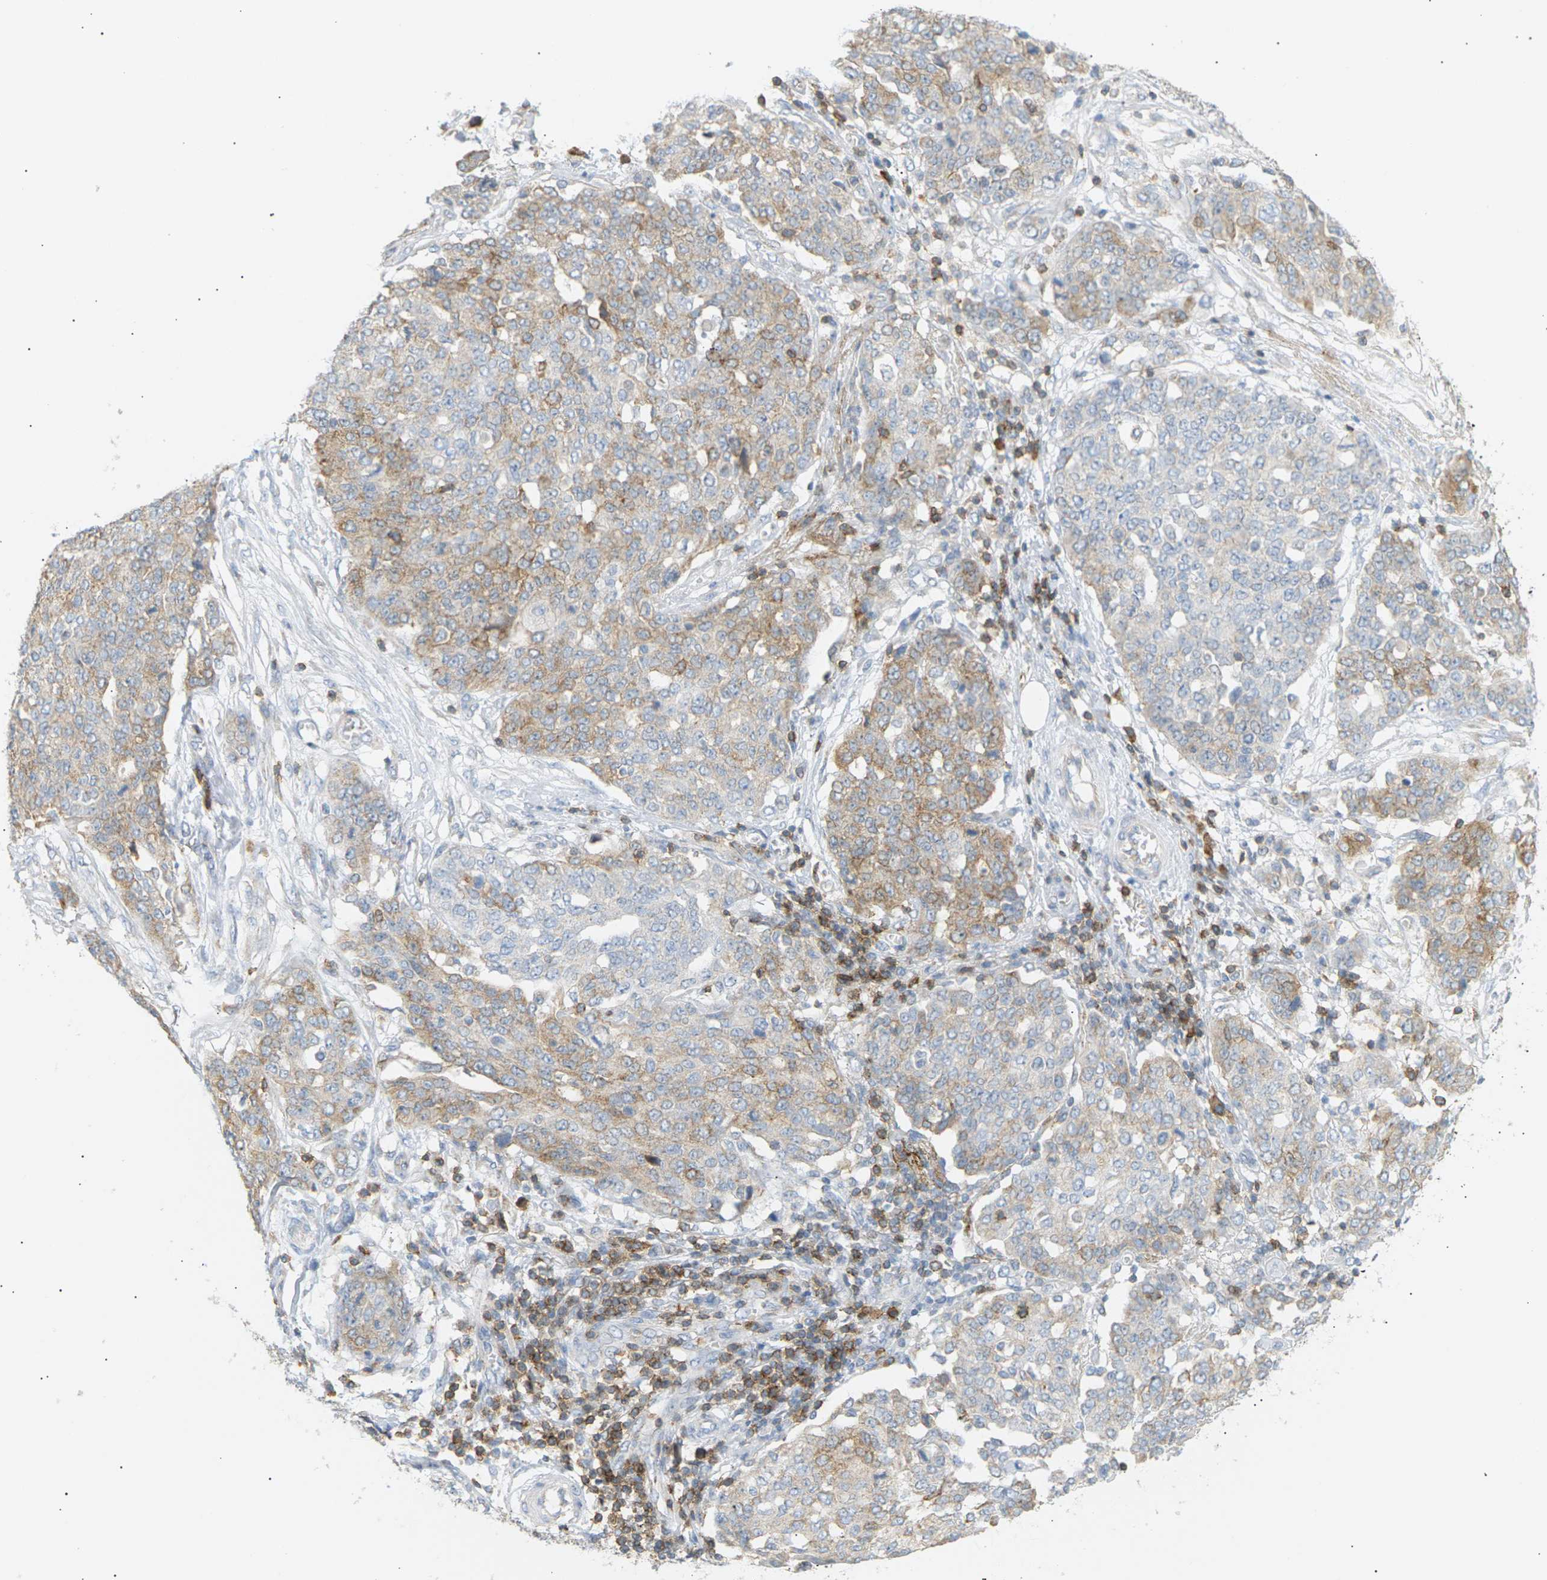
{"staining": {"intensity": "weak", "quantity": "25%-75%", "location": "cytoplasmic/membranous"}, "tissue": "ovarian cancer", "cell_type": "Tumor cells", "image_type": "cancer", "snomed": [{"axis": "morphology", "description": "Cystadenocarcinoma, serous, NOS"}, {"axis": "topography", "description": "Soft tissue"}, {"axis": "topography", "description": "Ovary"}], "caption": "Immunohistochemical staining of serous cystadenocarcinoma (ovarian) demonstrates low levels of weak cytoplasmic/membranous protein positivity in about 25%-75% of tumor cells.", "gene": "LIME1", "patient": {"sex": "female", "age": 57}}